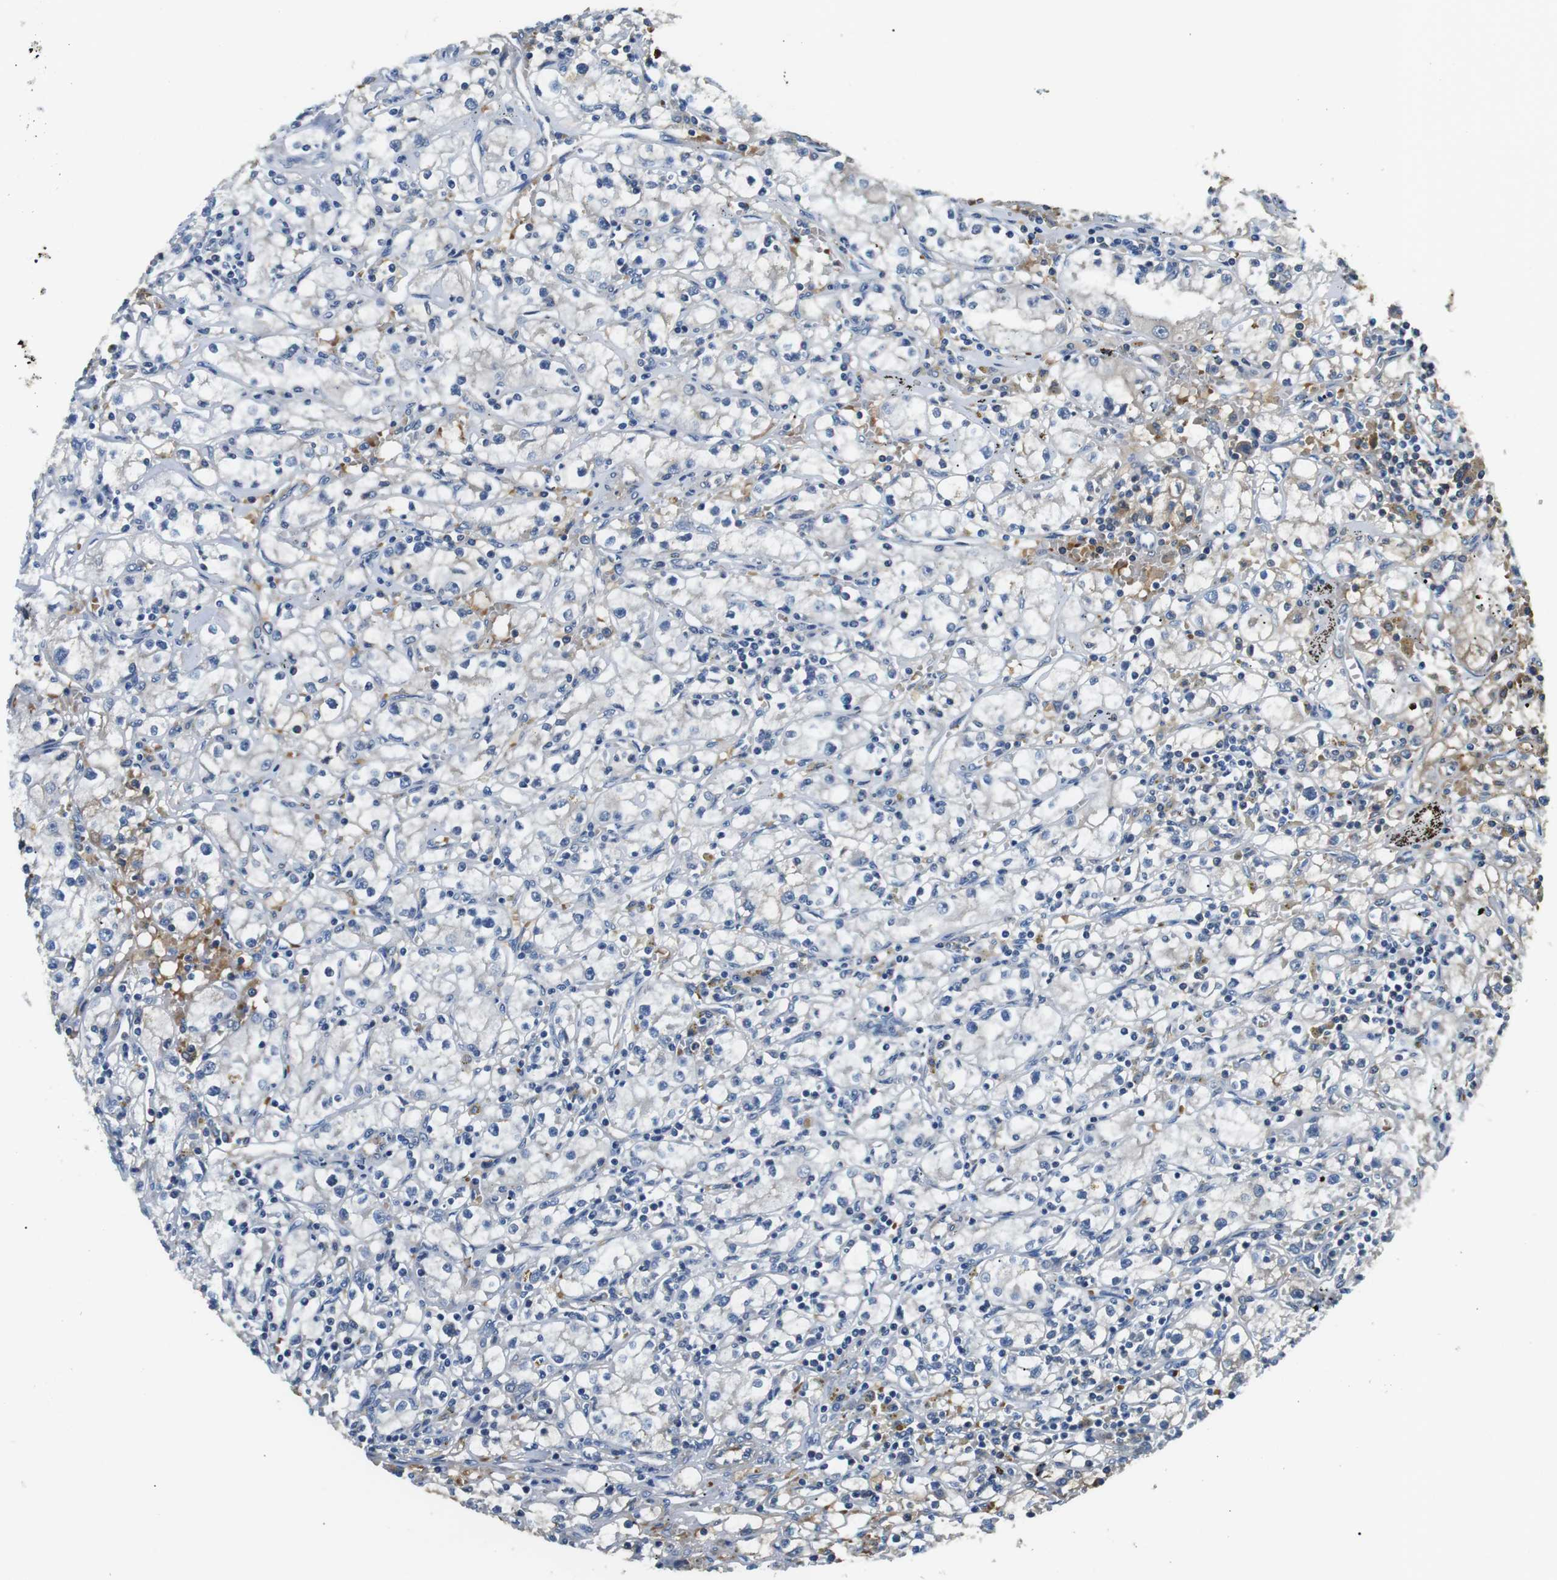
{"staining": {"intensity": "moderate", "quantity": "25%-75%", "location": "cytoplasmic/membranous"}, "tissue": "renal cancer", "cell_type": "Tumor cells", "image_type": "cancer", "snomed": [{"axis": "morphology", "description": "Adenocarcinoma, NOS"}, {"axis": "topography", "description": "Kidney"}], "caption": "IHC micrograph of human renal adenocarcinoma stained for a protein (brown), which shows medium levels of moderate cytoplasmic/membranous expression in about 25%-75% of tumor cells.", "gene": "WSCD1", "patient": {"sex": "male", "age": 56}}